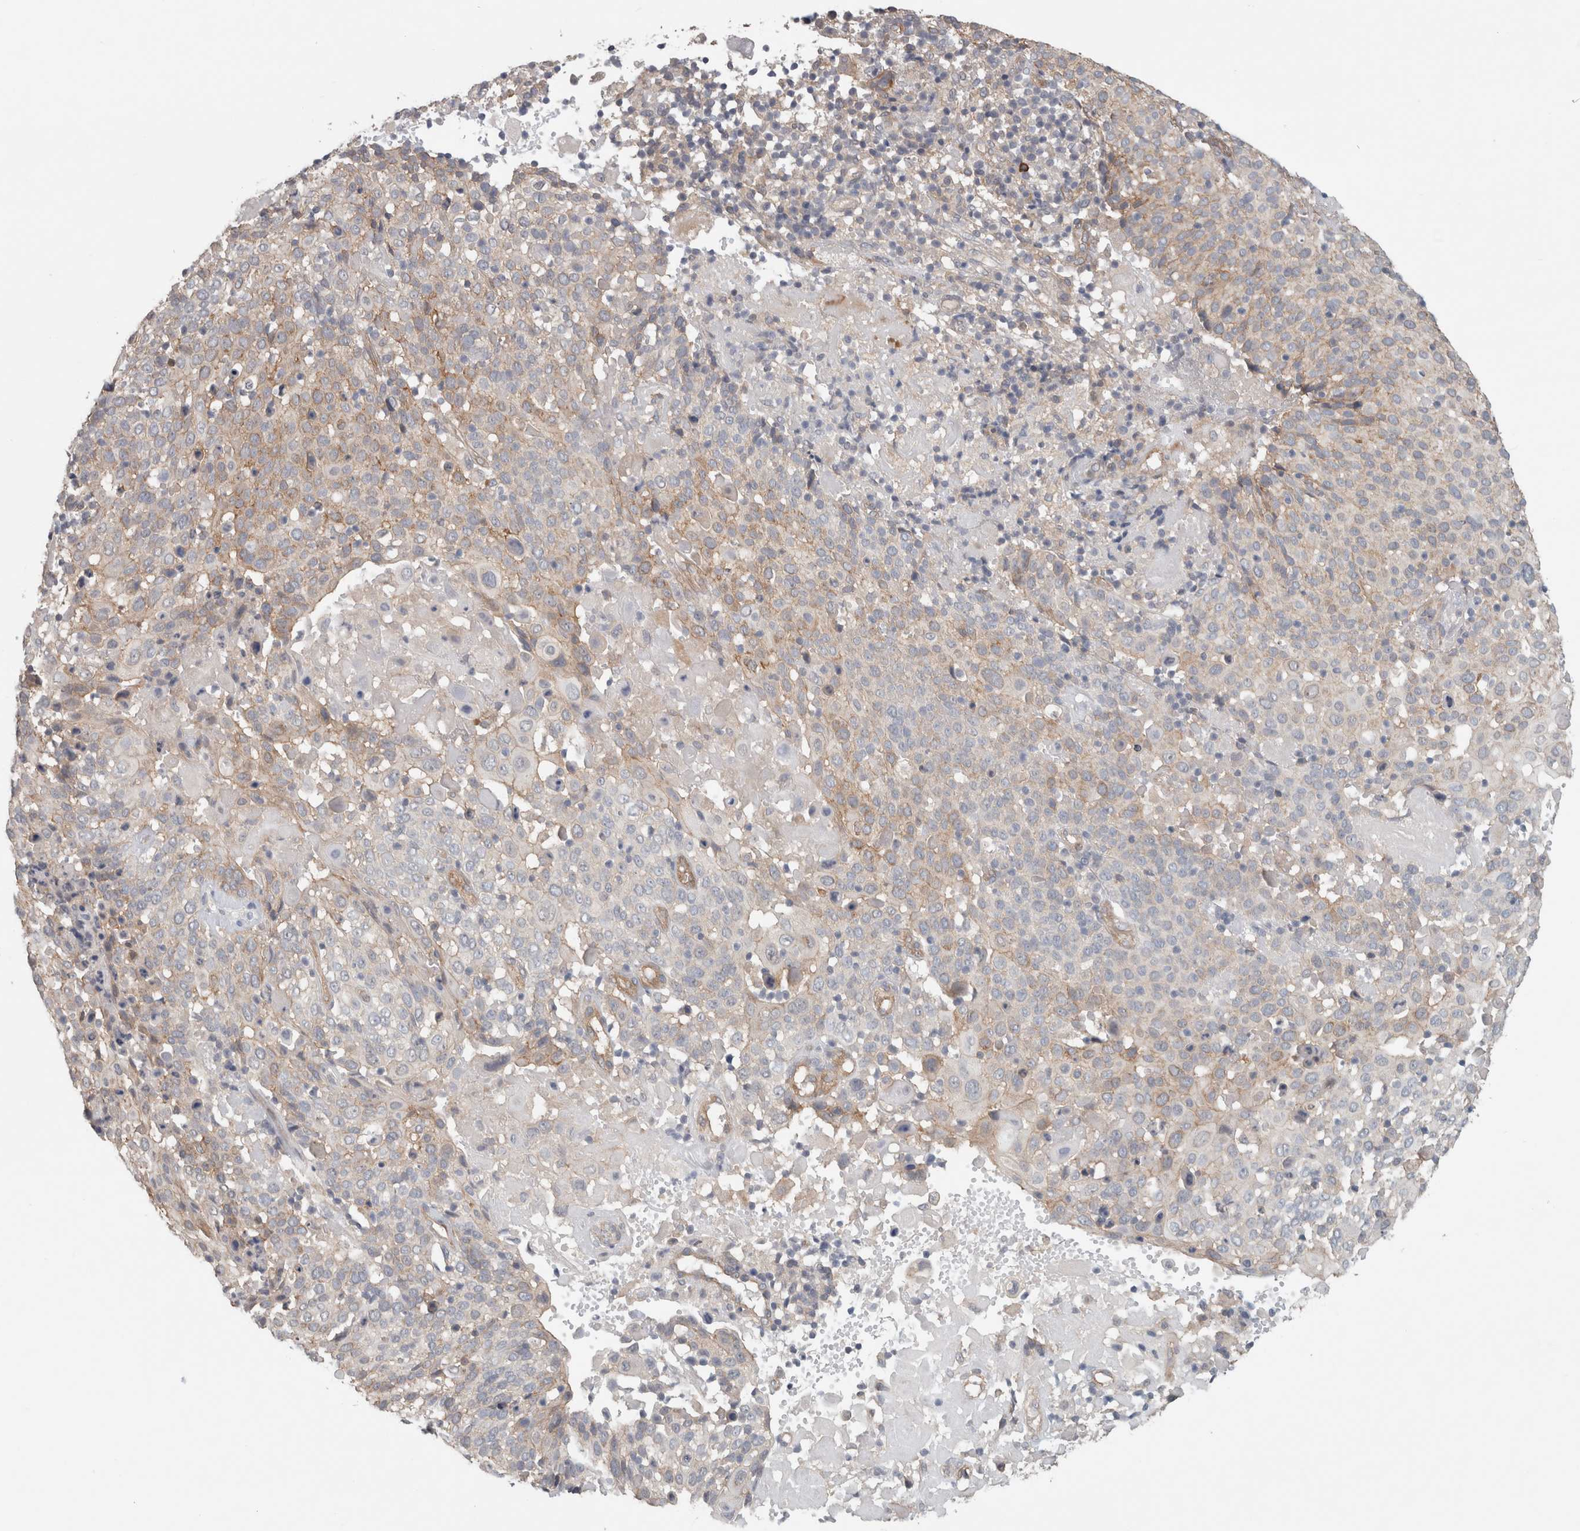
{"staining": {"intensity": "weak", "quantity": "<25%", "location": "cytoplasmic/membranous"}, "tissue": "cervical cancer", "cell_type": "Tumor cells", "image_type": "cancer", "snomed": [{"axis": "morphology", "description": "Squamous cell carcinoma, NOS"}, {"axis": "topography", "description": "Cervix"}], "caption": "The image displays no significant staining in tumor cells of cervical cancer (squamous cell carcinoma).", "gene": "RASAL2", "patient": {"sex": "female", "age": 74}}